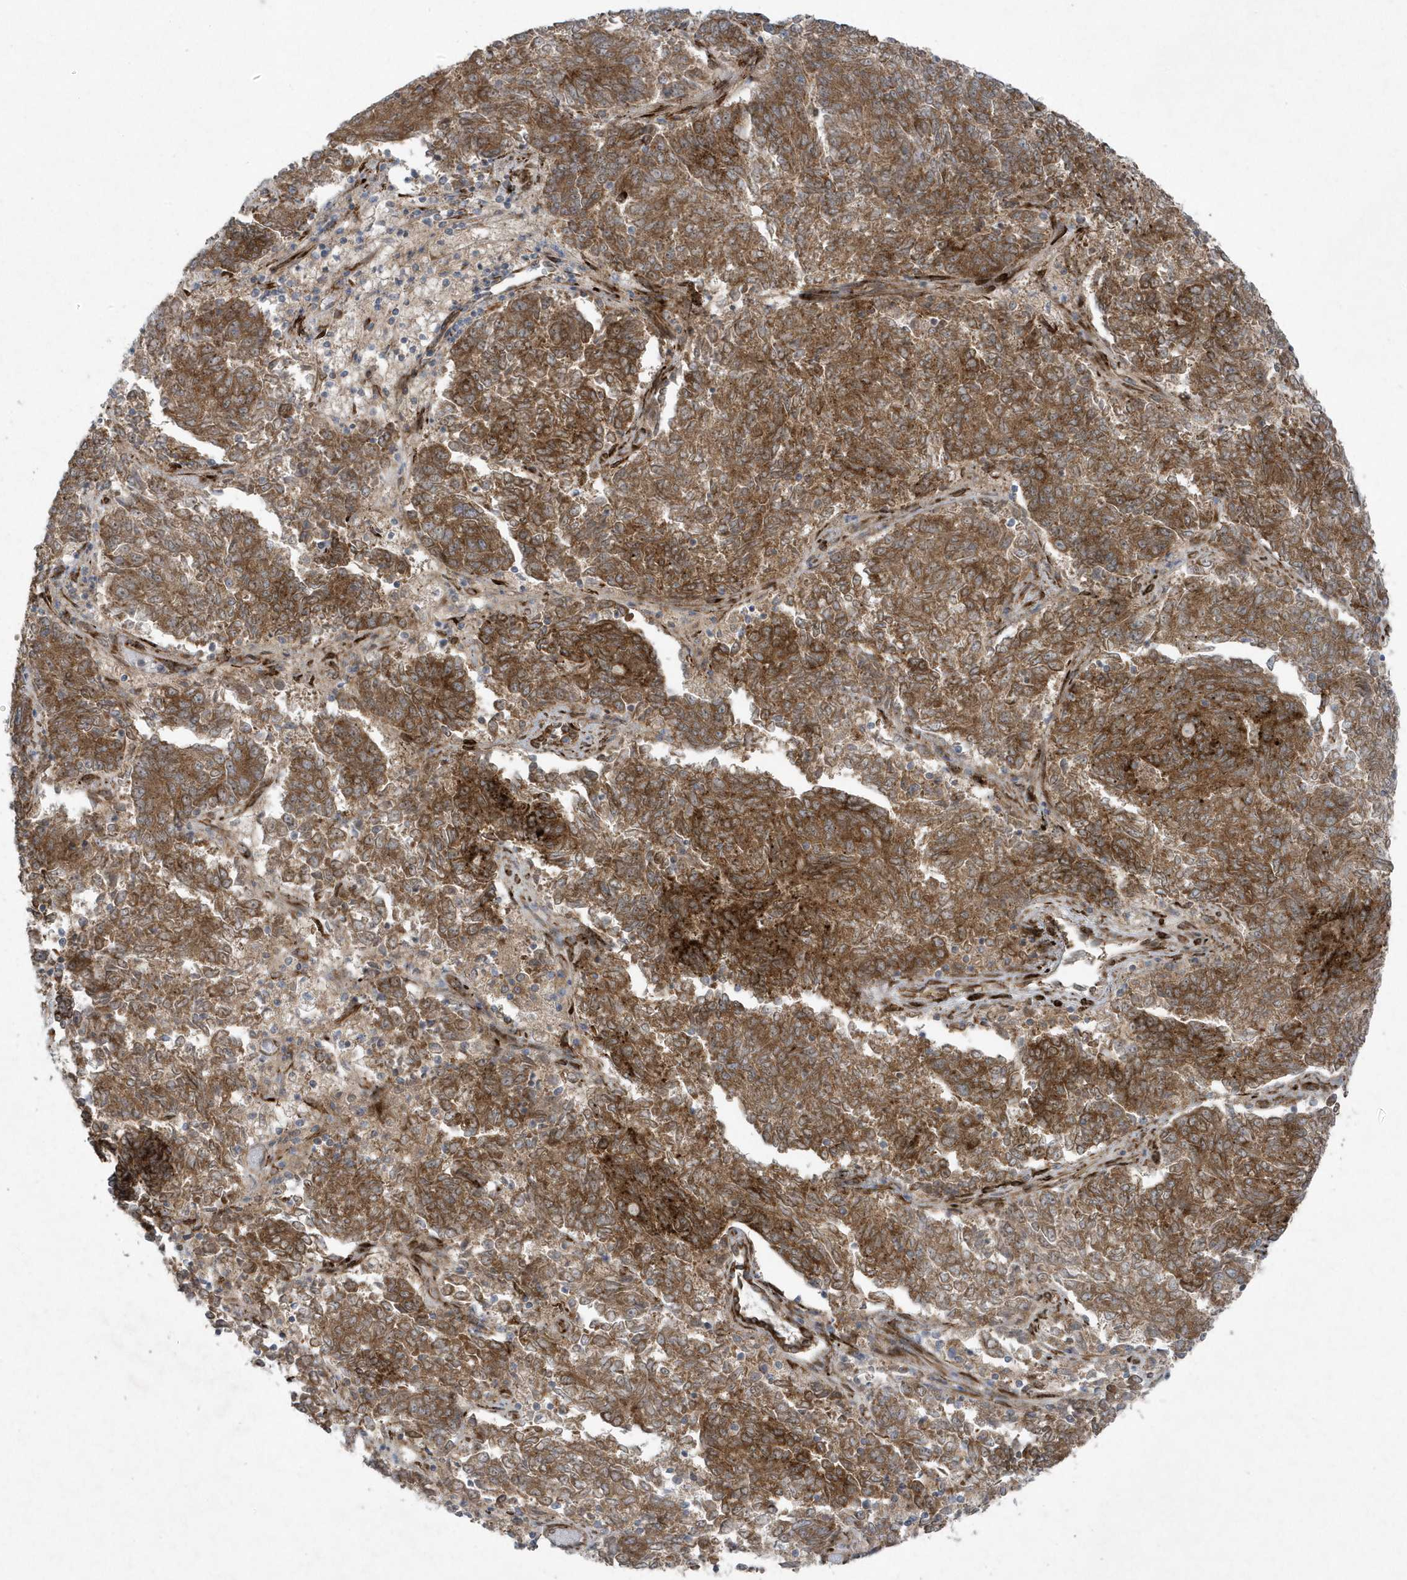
{"staining": {"intensity": "moderate", "quantity": ">75%", "location": "cytoplasmic/membranous"}, "tissue": "endometrial cancer", "cell_type": "Tumor cells", "image_type": "cancer", "snomed": [{"axis": "morphology", "description": "Adenocarcinoma, NOS"}, {"axis": "topography", "description": "Endometrium"}], "caption": "The immunohistochemical stain labels moderate cytoplasmic/membranous positivity in tumor cells of adenocarcinoma (endometrial) tissue. (IHC, brightfield microscopy, high magnification).", "gene": "FAM98A", "patient": {"sex": "female", "age": 80}}